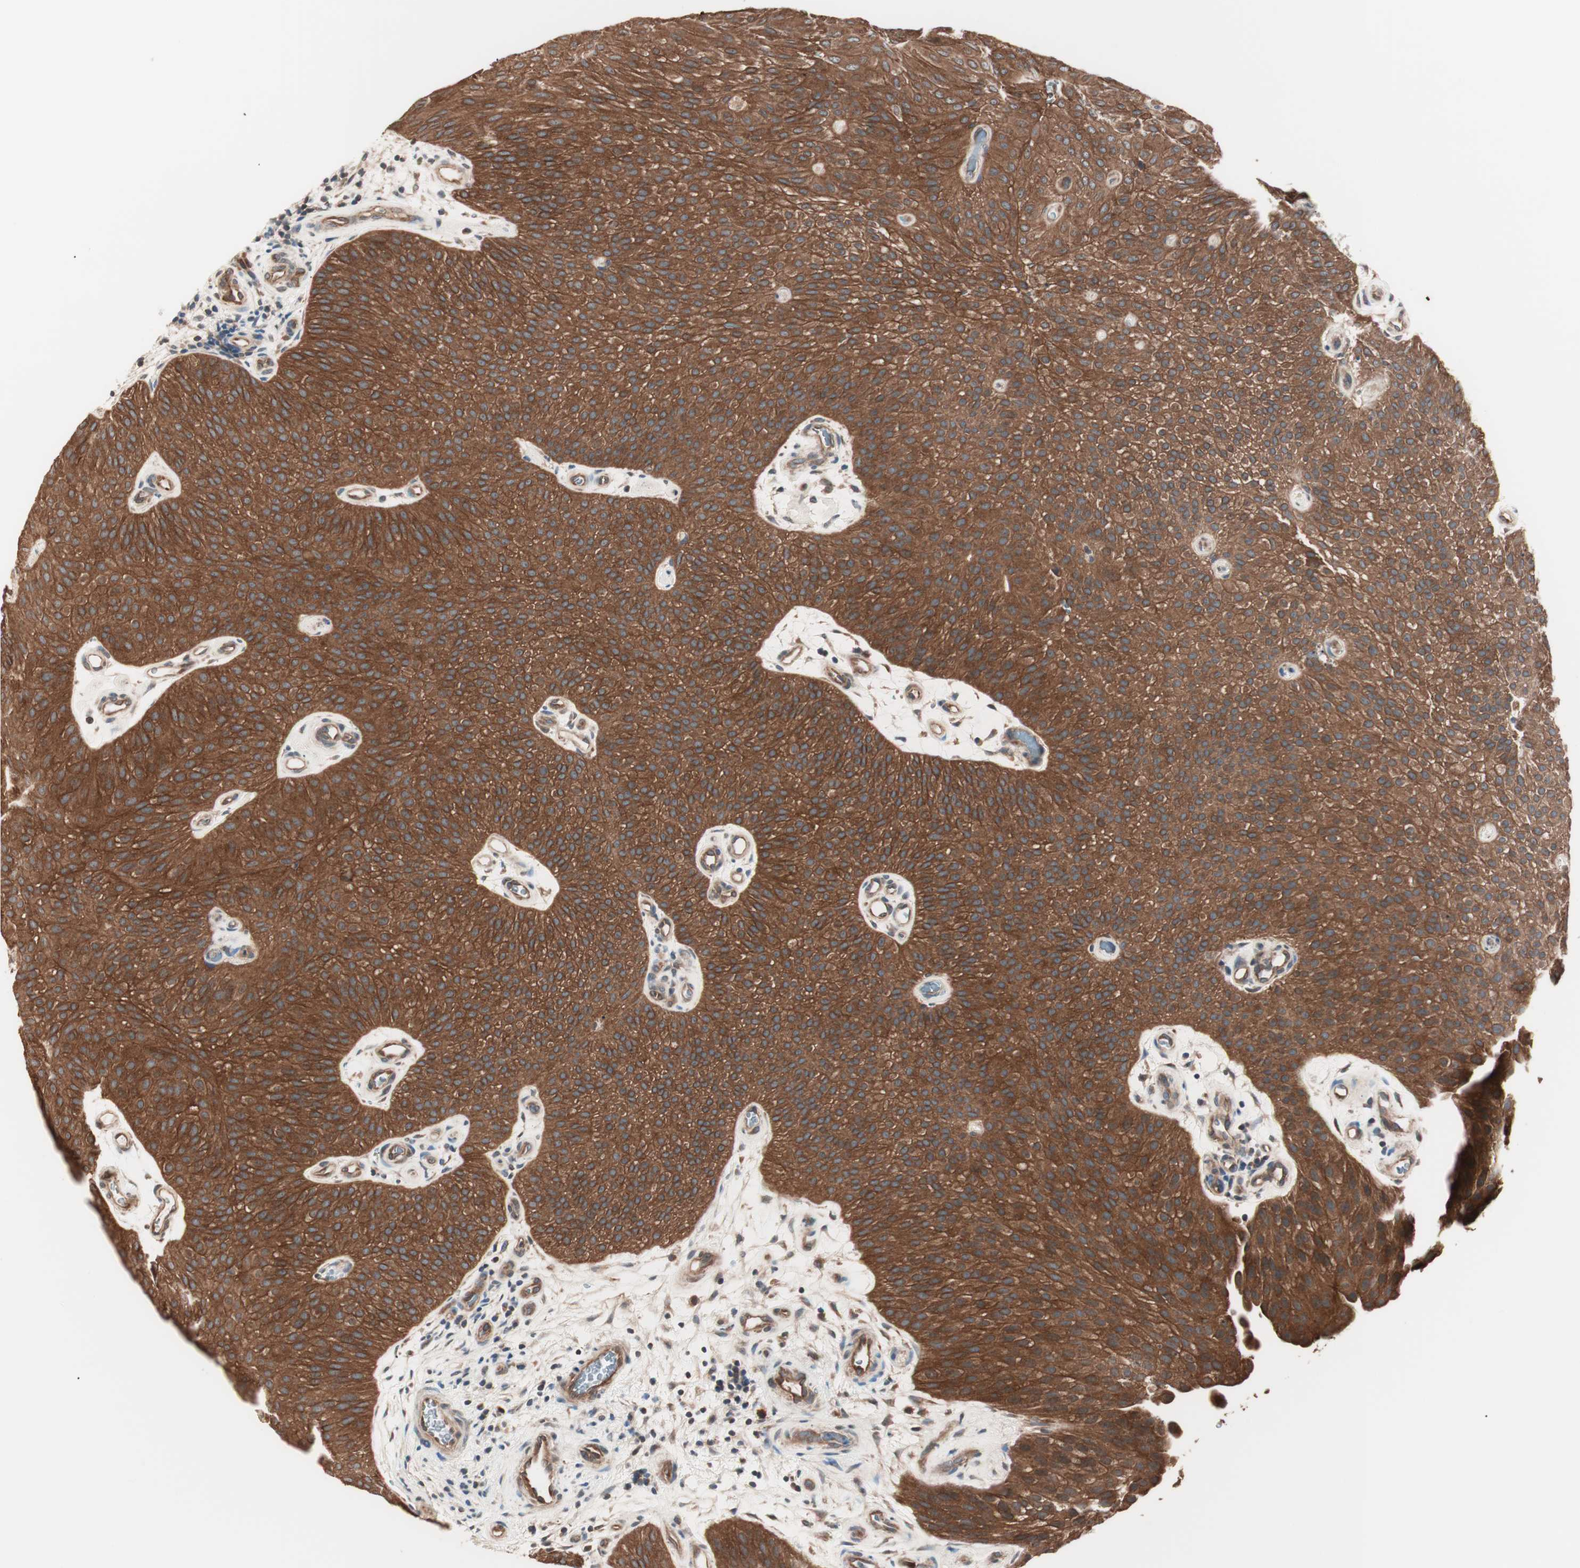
{"staining": {"intensity": "strong", "quantity": ">75%", "location": "cytoplasmic/membranous"}, "tissue": "urothelial cancer", "cell_type": "Tumor cells", "image_type": "cancer", "snomed": [{"axis": "morphology", "description": "Urothelial carcinoma, Low grade"}, {"axis": "topography", "description": "Urinary bladder"}], "caption": "Immunohistochemistry (IHC) image of human urothelial cancer stained for a protein (brown), which exhibits high levels of strong cytoplasmic/membranous expression in about >75% of tumor cells.", "gene": "TSG101", "patient": {"sex": "female", "age": 60}}